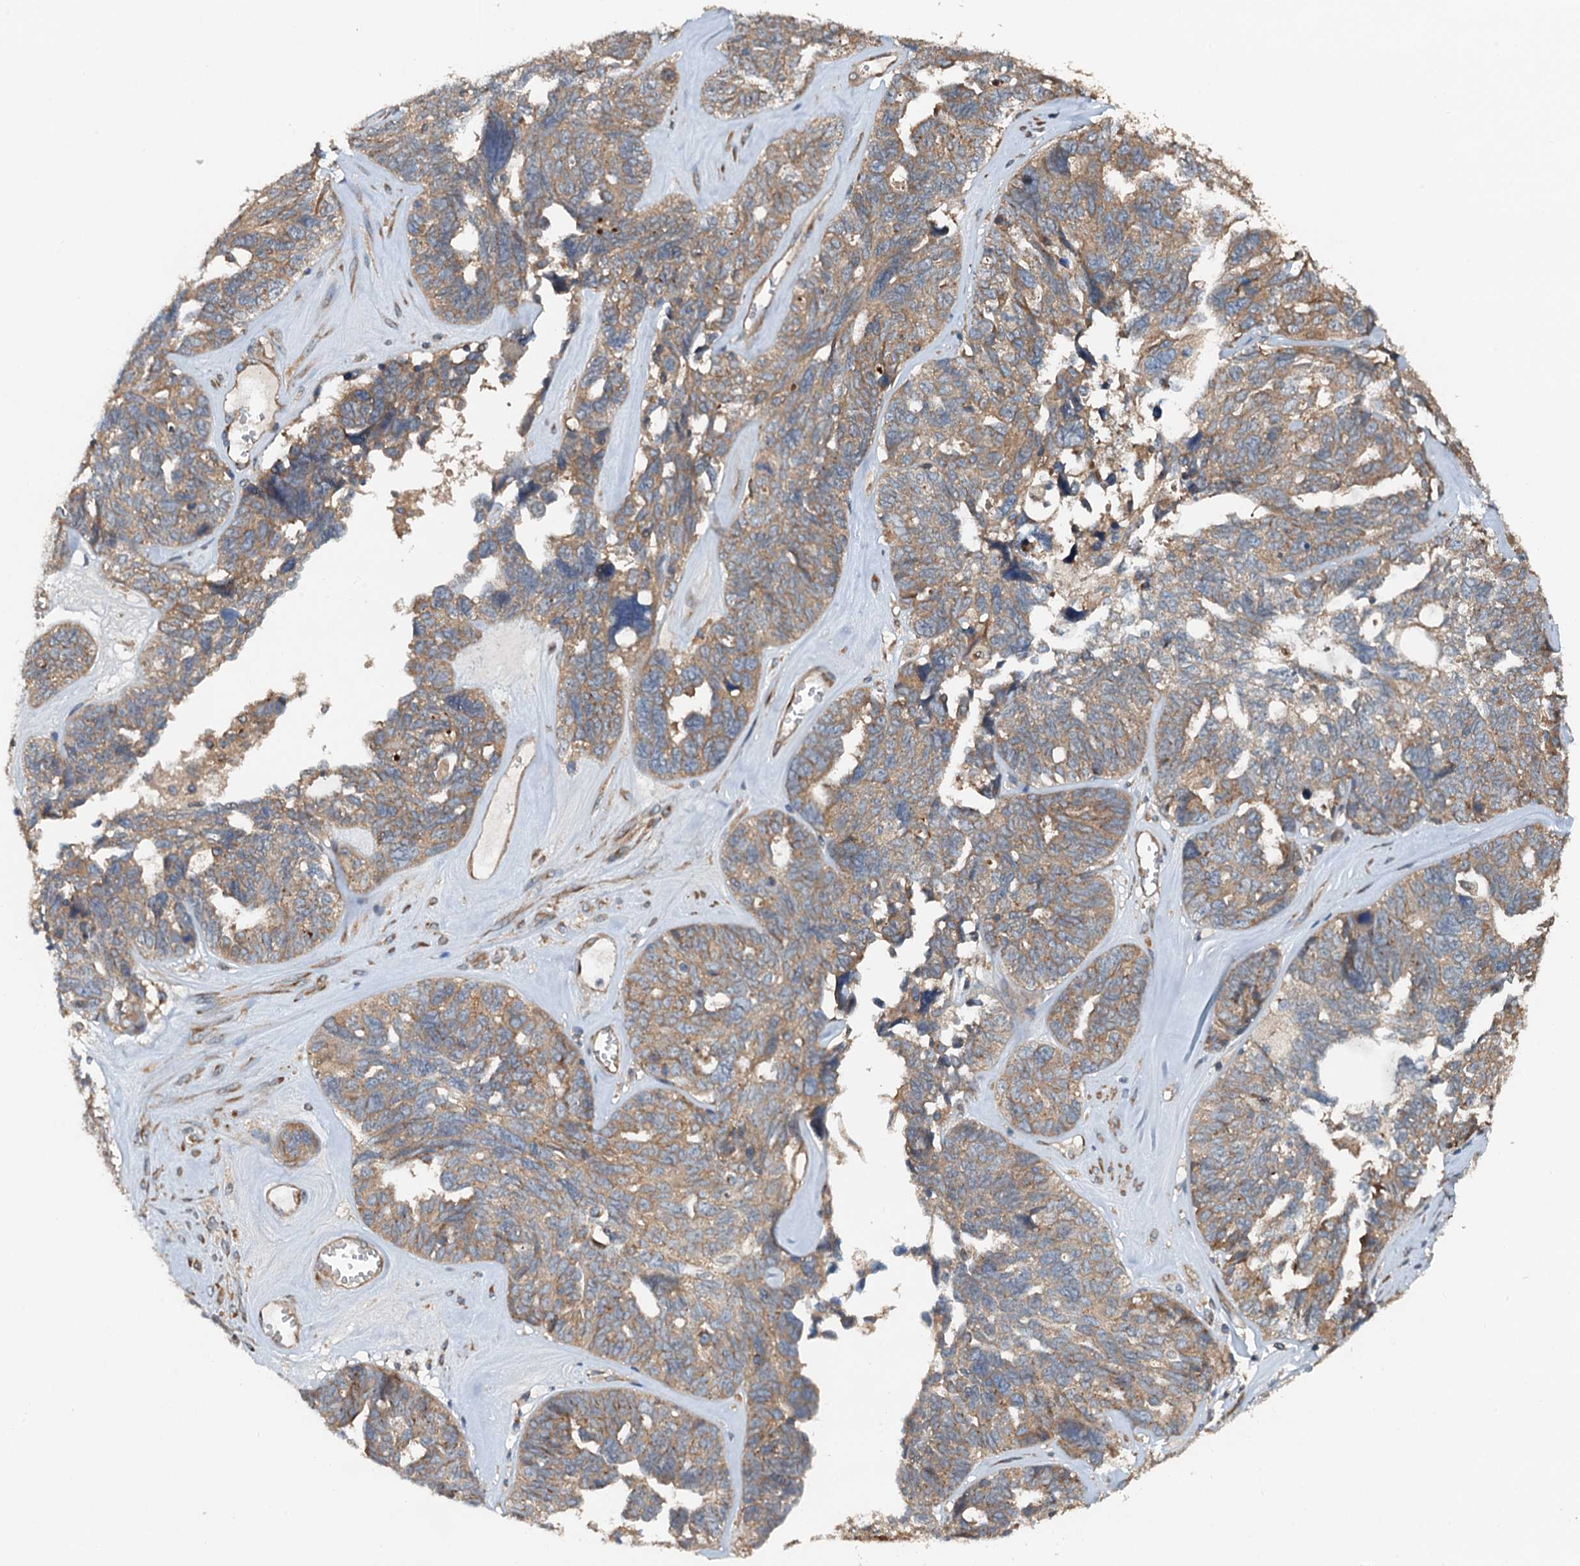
{"staining": {"intensity": "moderate", "quantity": ">75%", "location": "cytoplasmic/membranous"}, "tissue": "ovarian cancer", "cell_type": "Tumor cells", "image_type": "cancer", "snomed": [{"axis": "morphology", "description": "Cystadenocarcinoma, serous, NOS"}, {"axis": "topography", "description": "Ovary"}], "caption": "Ovarian cancer stained for a protein (brown) shows moderate cytoplasmic/membranous positive expression in about >75% of tumor cells.", "gene": "COG3", "patient": {"sex": "female", "age": 79}}